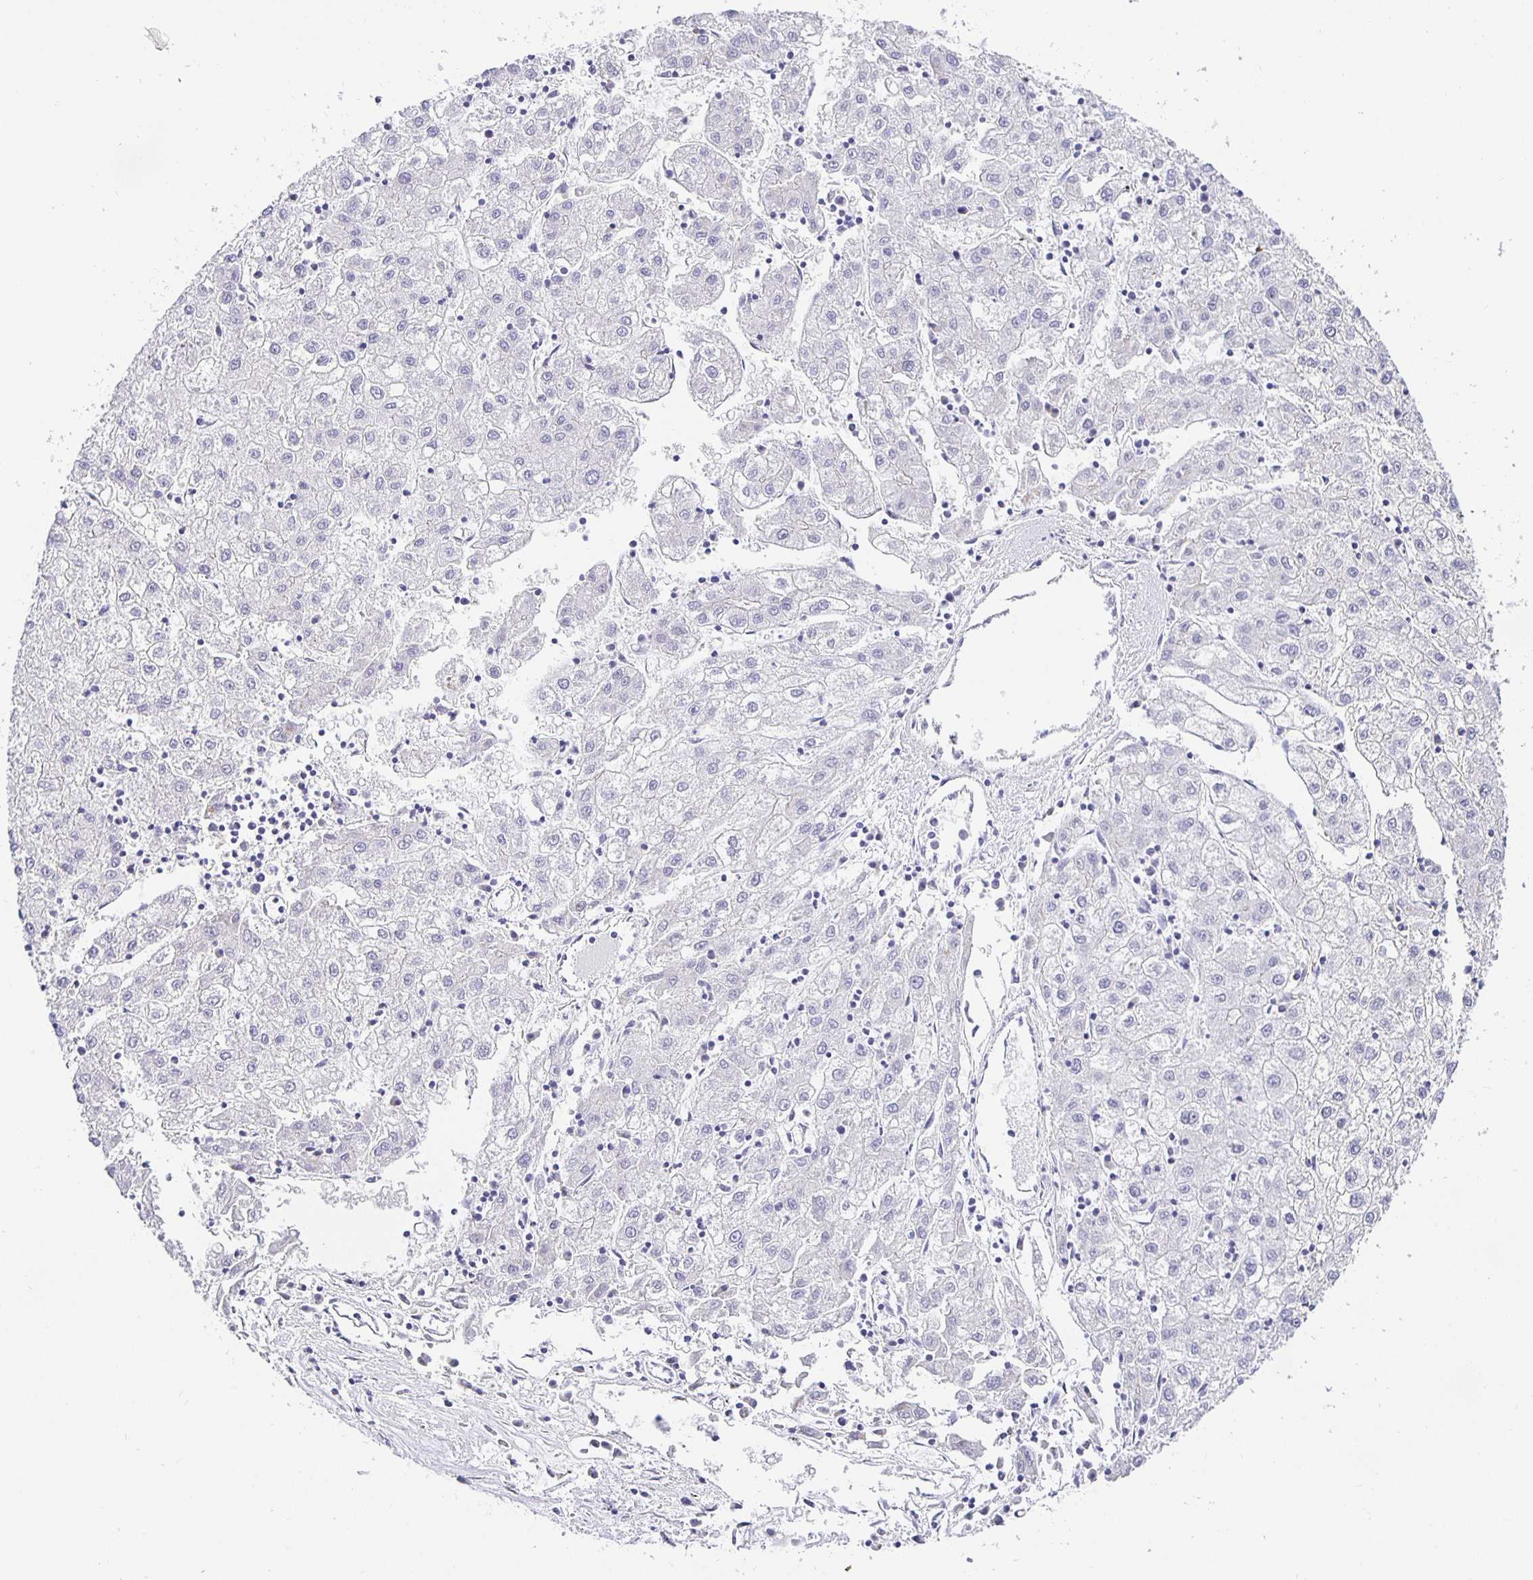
{"staining": {"intensity": "negative", "quantity": "none", "location": "none"}, "tissue": "liver cancer", "cell_type": "Tumor cells", "image_type": "cancer", "snomed": [{"axis": "morphology", "description": "Carcinoma, Hepatocellular, NOS"}, {"axis": "topography", "description": "Liver"}], "caption": "An image of liver cancer (hepatocellular carcinoma) stained for a protein demonstrates no brown staining in tumor cells. Brightfield microscopy of immunohistochemistry (IHC) stained with DAB (brown) and hematoxylin (blue), captured at high magnification.", "gene": "OPALIN", "patient": {"sex": "male", "age": 72}}